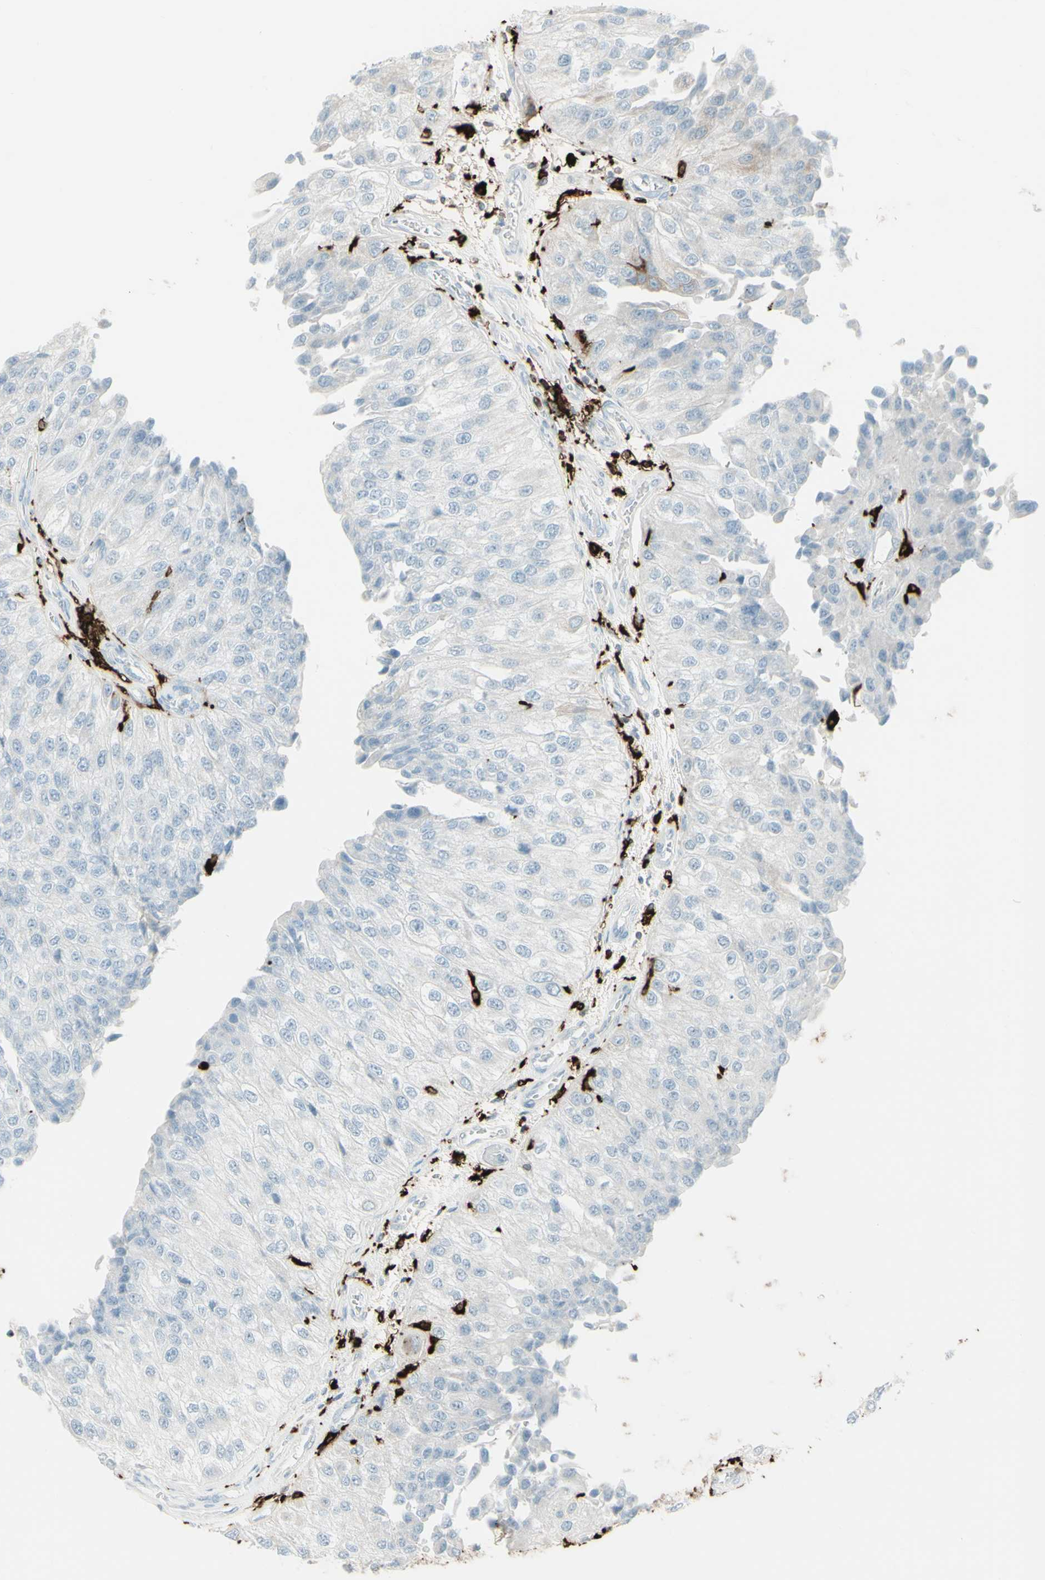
{"staining": {"intensity": "negative", "quantity": "none", "location": "none"}, "tissue": "urothelial cancer", "cell_type": "Tumor cells", "image_type": "cancer", "snomed": [{"axis": "morphology", "description": "Urothelial carcinoma, High grade"}, {"axis": "topography", "description": "Kidney"}, {"axis": "topography", "description": "Urinary bladder"}], "caption": "Urothelial carcinoma (high-grade) was stained to show a protein in brown. There is no significant expression in tumor cells.", "gene": "HLA-DPB1", "patient": {"sex": "male", "age": 77}}